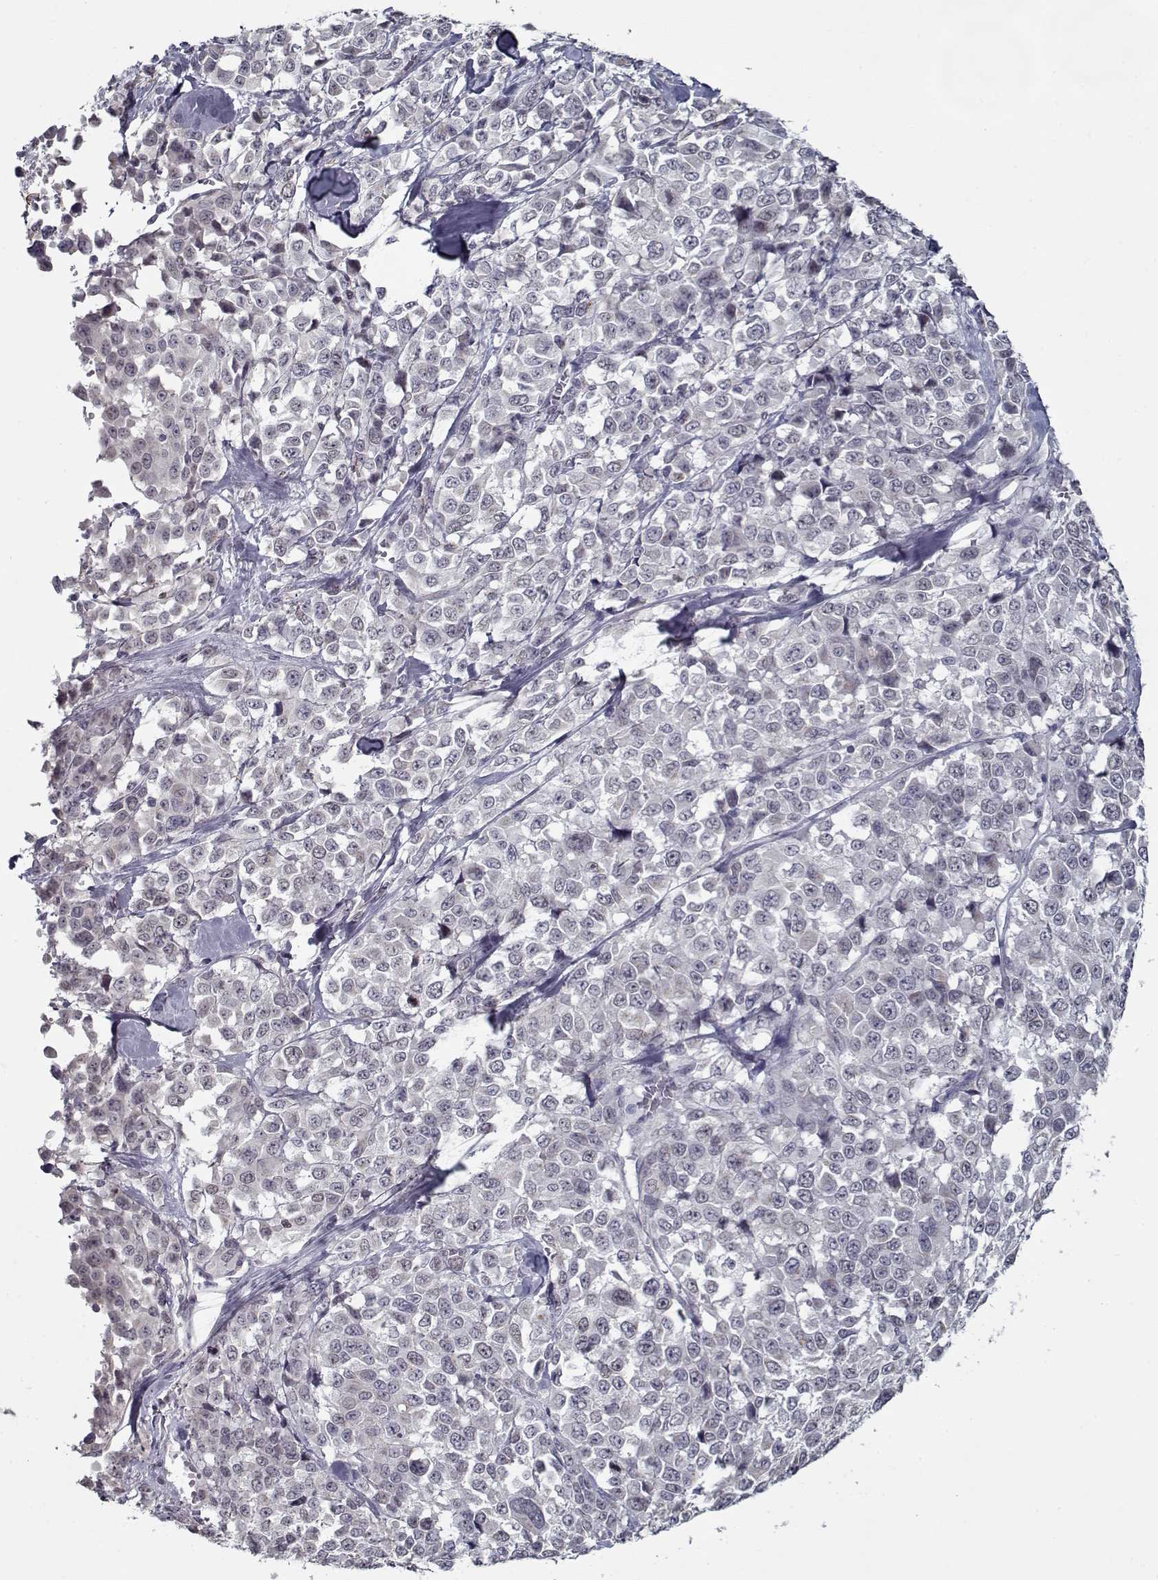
{"staining": {"intensity": "negative", "quantity": "none", "location": "none"}, "tissue": "melanoma", "cell_type": "Tumor cells", "image_type": "cancer", "snomed": [{"axis": "morphology", "description": "Malignant melanoma, Metastatic site"}, {"axis": "topography", "description": "Skin"}], "caption": "The photomicrograph displays no significant positivity in tumor cells of melanoma.", "gene": "SEC16B", "patient": {"sex": "male", "age": 84}}